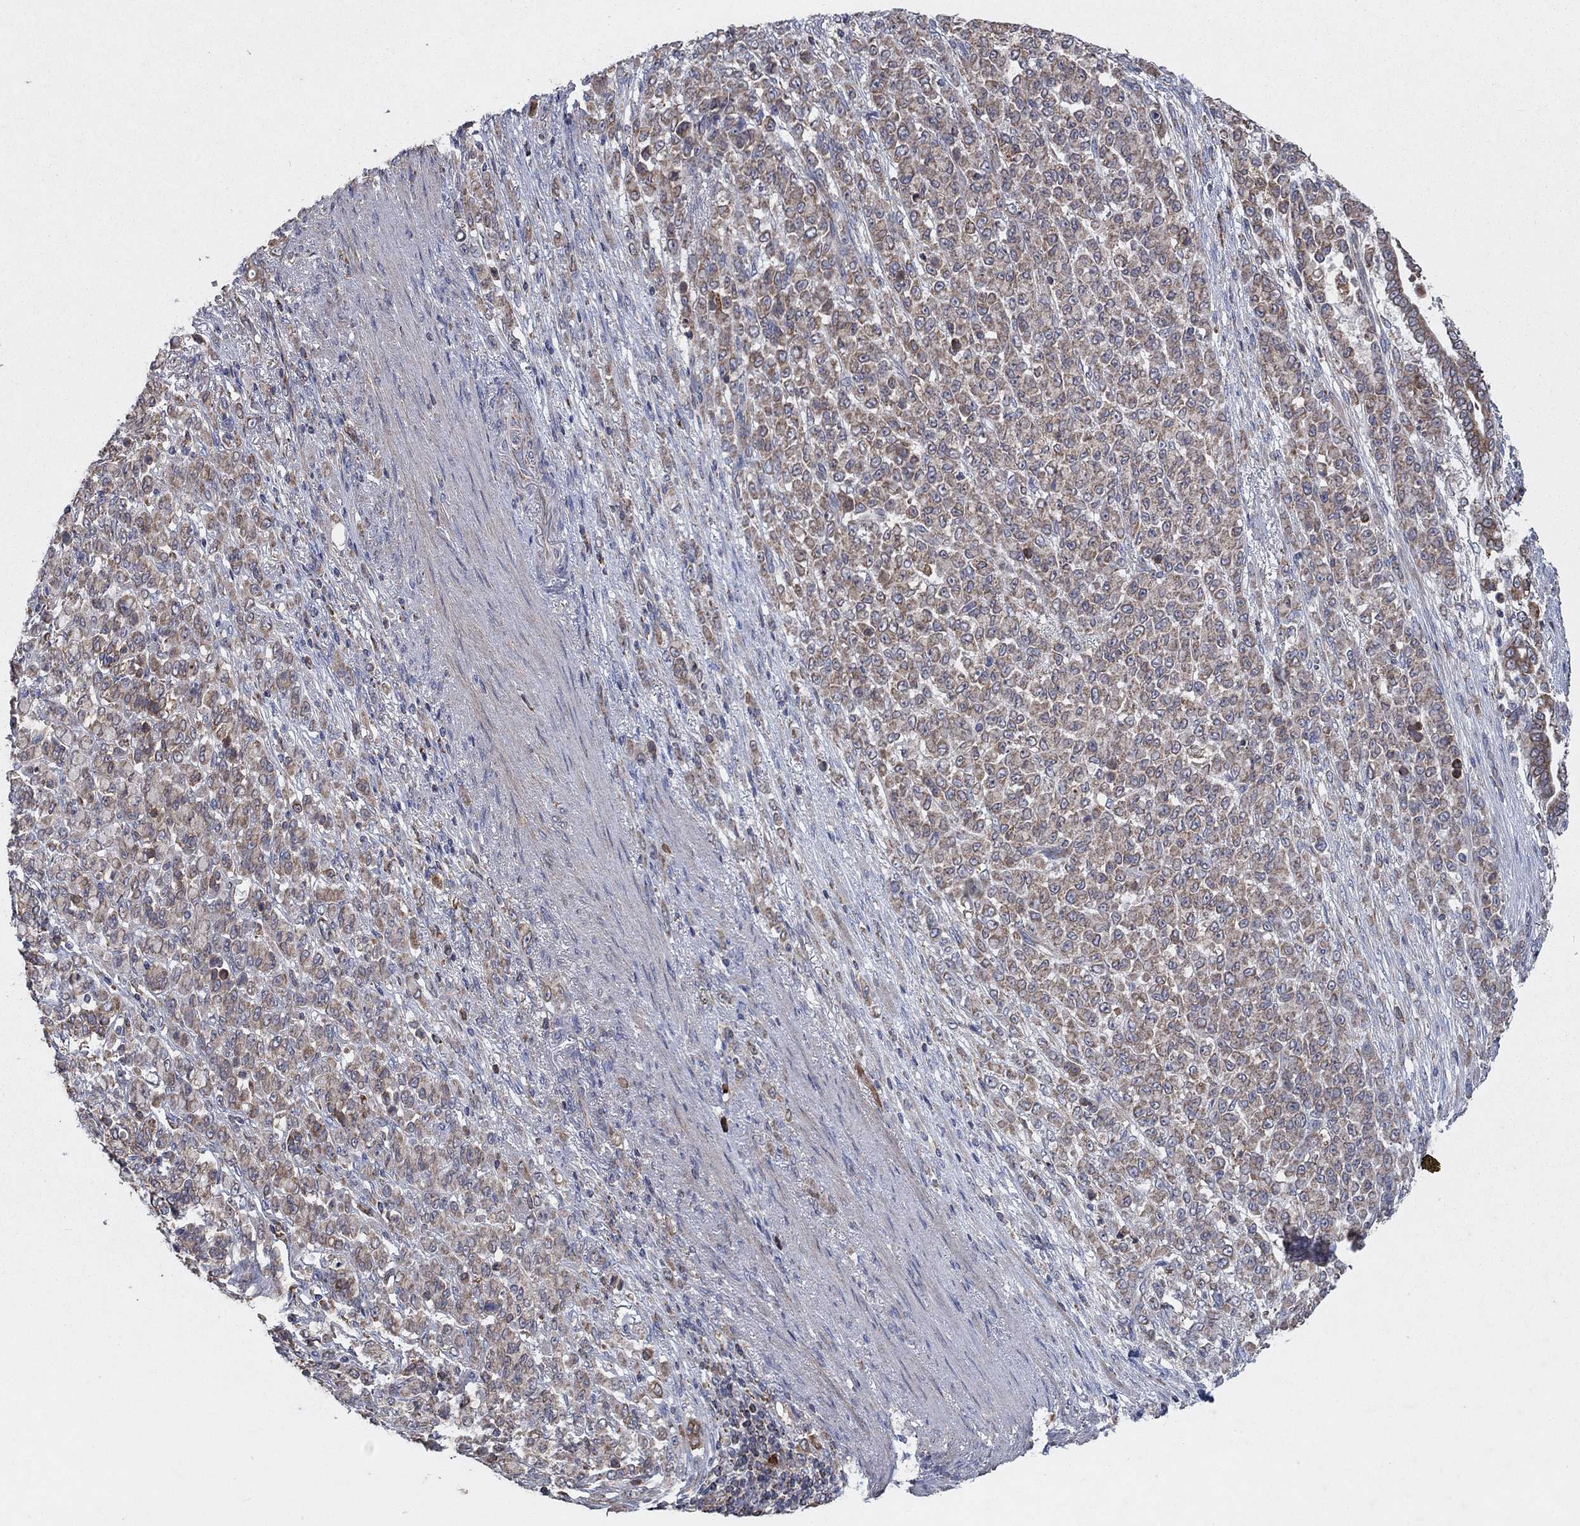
{"staining": {"intensity": "weak", "quantity": ">75%", "location": "cytoplasmic/membranous"}, "tissue": "stomach cancer", "cell_type": "Tumor cells", "image_type": "cancer", "snomed": [{"axis": "morphology", "description": "Normal tissue, NOS"}, {"axis": "morphology", "description": "Adenocarcinoma, NOS"}, {"axis": "topography", "description": "Stomach"}], "caption": "The immunohistochemical stain shows weak cytoplasmic/membranous expression in tumor cells of adenocarcinoma (stomach) tissue.", "gene": "NCEH1", "patient": {"sex": "female", "age": 79}}